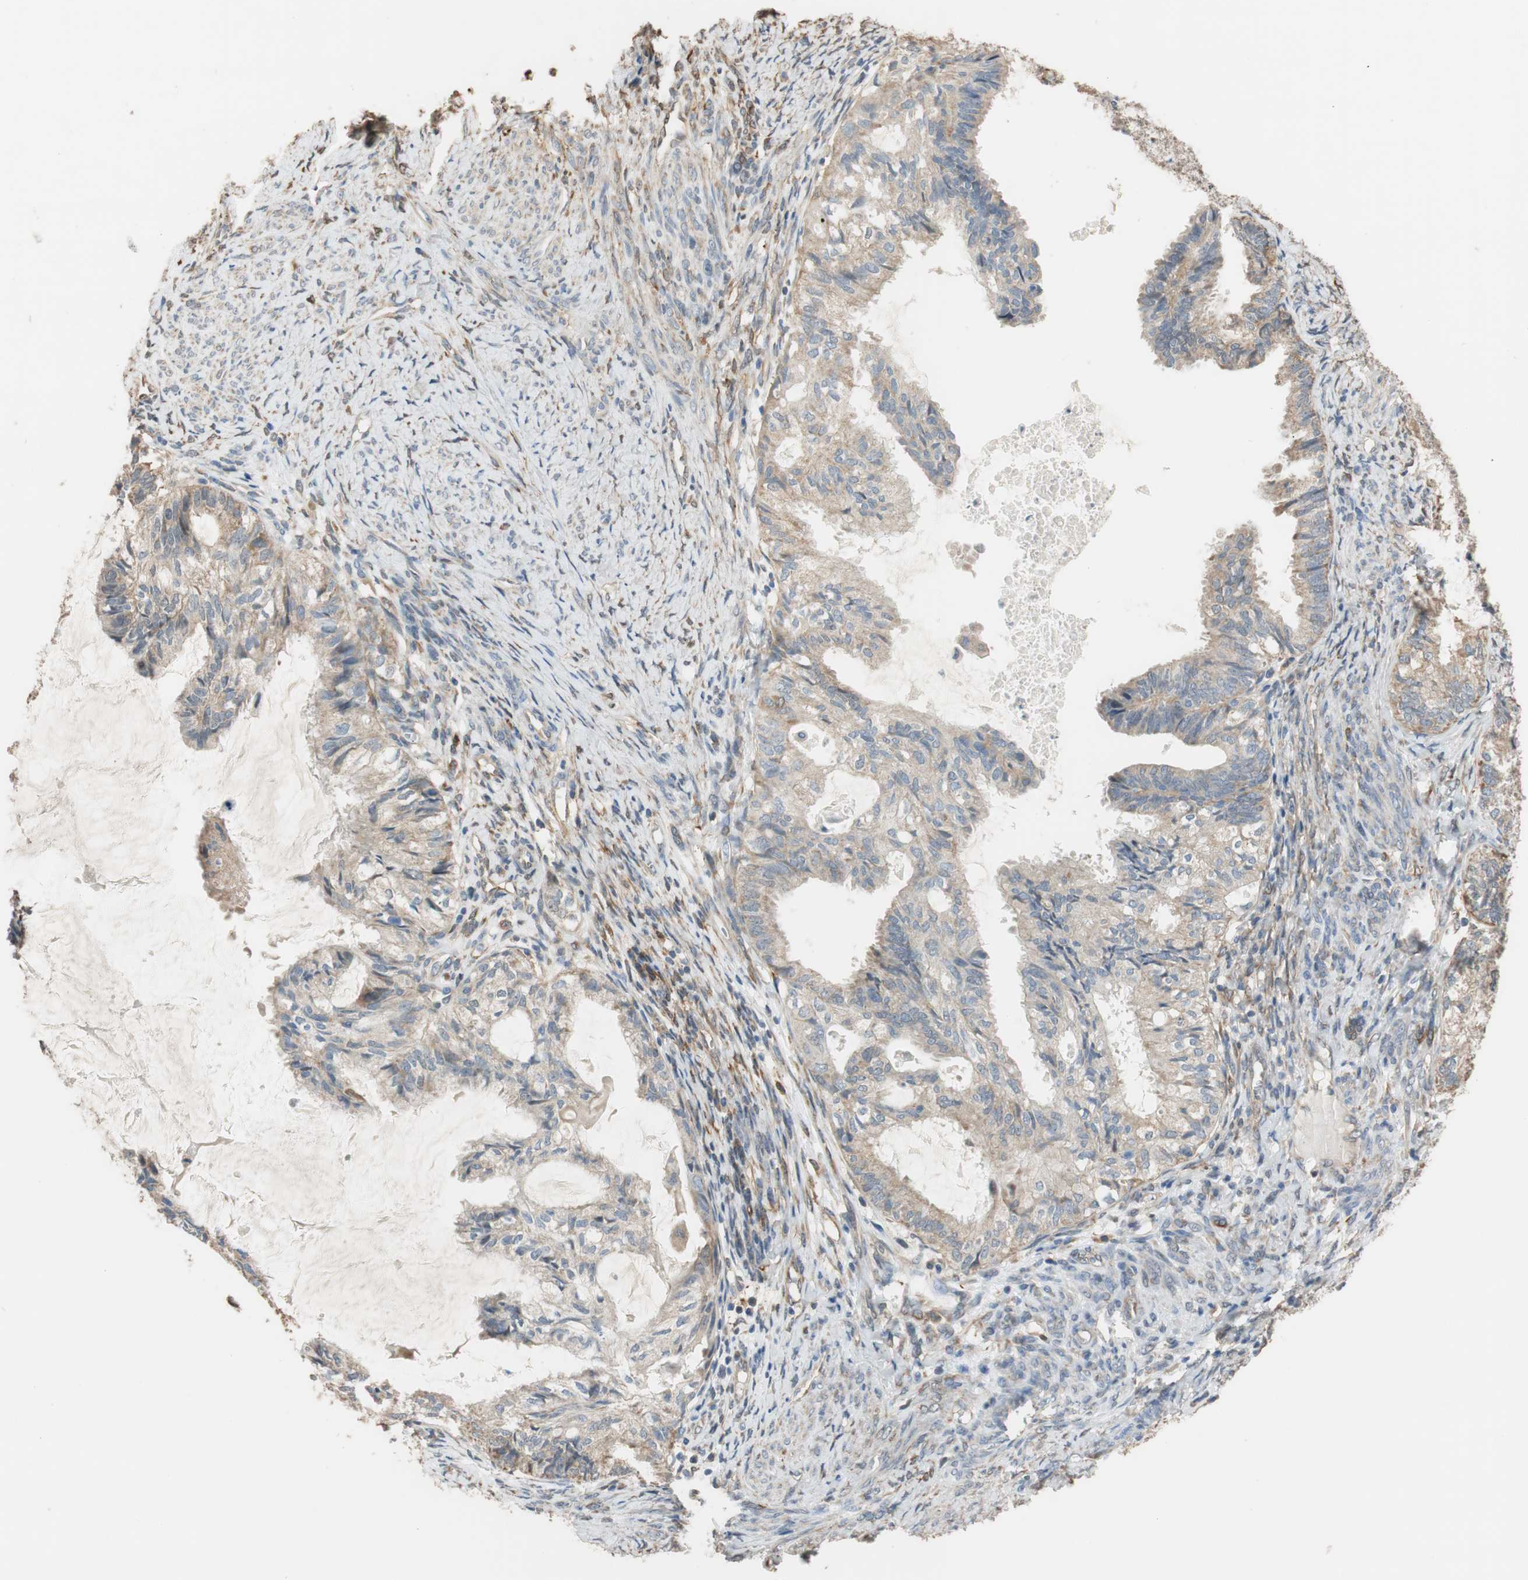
{"staining": {"intensity": "moderate", "quantity": ">75%", "location": "cytoplasmic/membranous"}, "tissue": "cervical cancer", "cell_type": "Tumor cells", "image_type": "cancer", "snomed": [{"axis": "morphology", "description": "Normal tissue, NOS"}, {"axis": "morphology", "description": "Adenocarcinoma, NOS"}, {"axis": "topography", "description": "Cervix"}, {"axis": "topography", "description": "Endometrium"}], "caption": "DAB (3,3'-diaminobenzidine) immunohistochemical staining of cervical adenocarcinoma reveals moderate cytoplasmic/membranous protein staining in about >75% of tumor cells.", "gene": "ALDH1A2", "patient": {"sex": "female", "age": 86}}